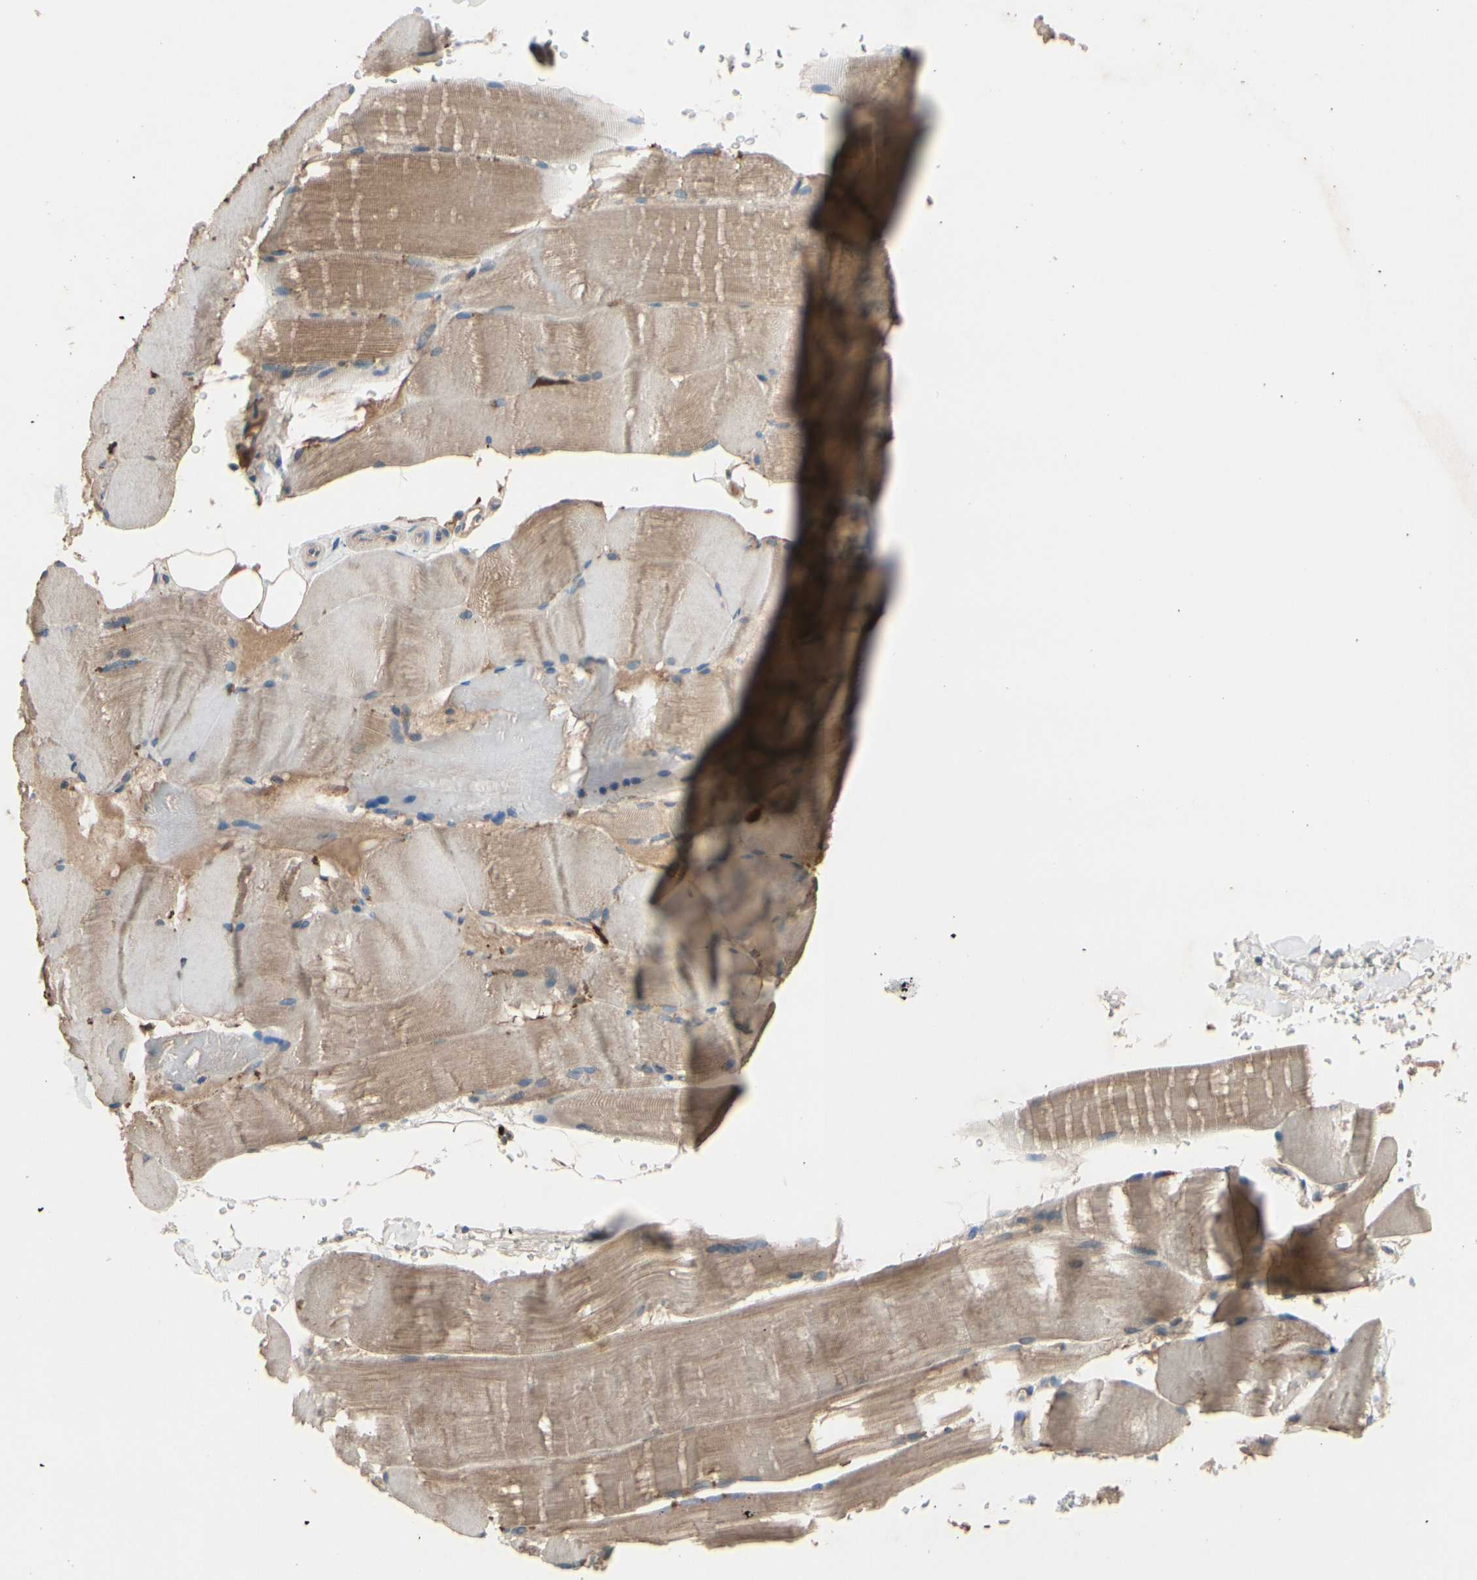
{"staining": {"intensity": "weak", "quantity": ">75%", "location": "cytoplasmic/membranous"}, "tissue": "skeletal muscle", "cell_type": "Myocytes", "image_type": "normal", "snomed": [{"axis": "morphology", "description": "Normal tissue, NOS"}, {"axis": "topography", "description": "Skin"}, {"axis": "topography", "description": "Skeletal muscle"}], "caption": "IHC of benign human skeletal muscle displays low levels of weak cytoplasmic/membranous positivity in about >75% of myocytes.", "gene": "ICAM5", "patient": {"sex": "male", "age": 83}}